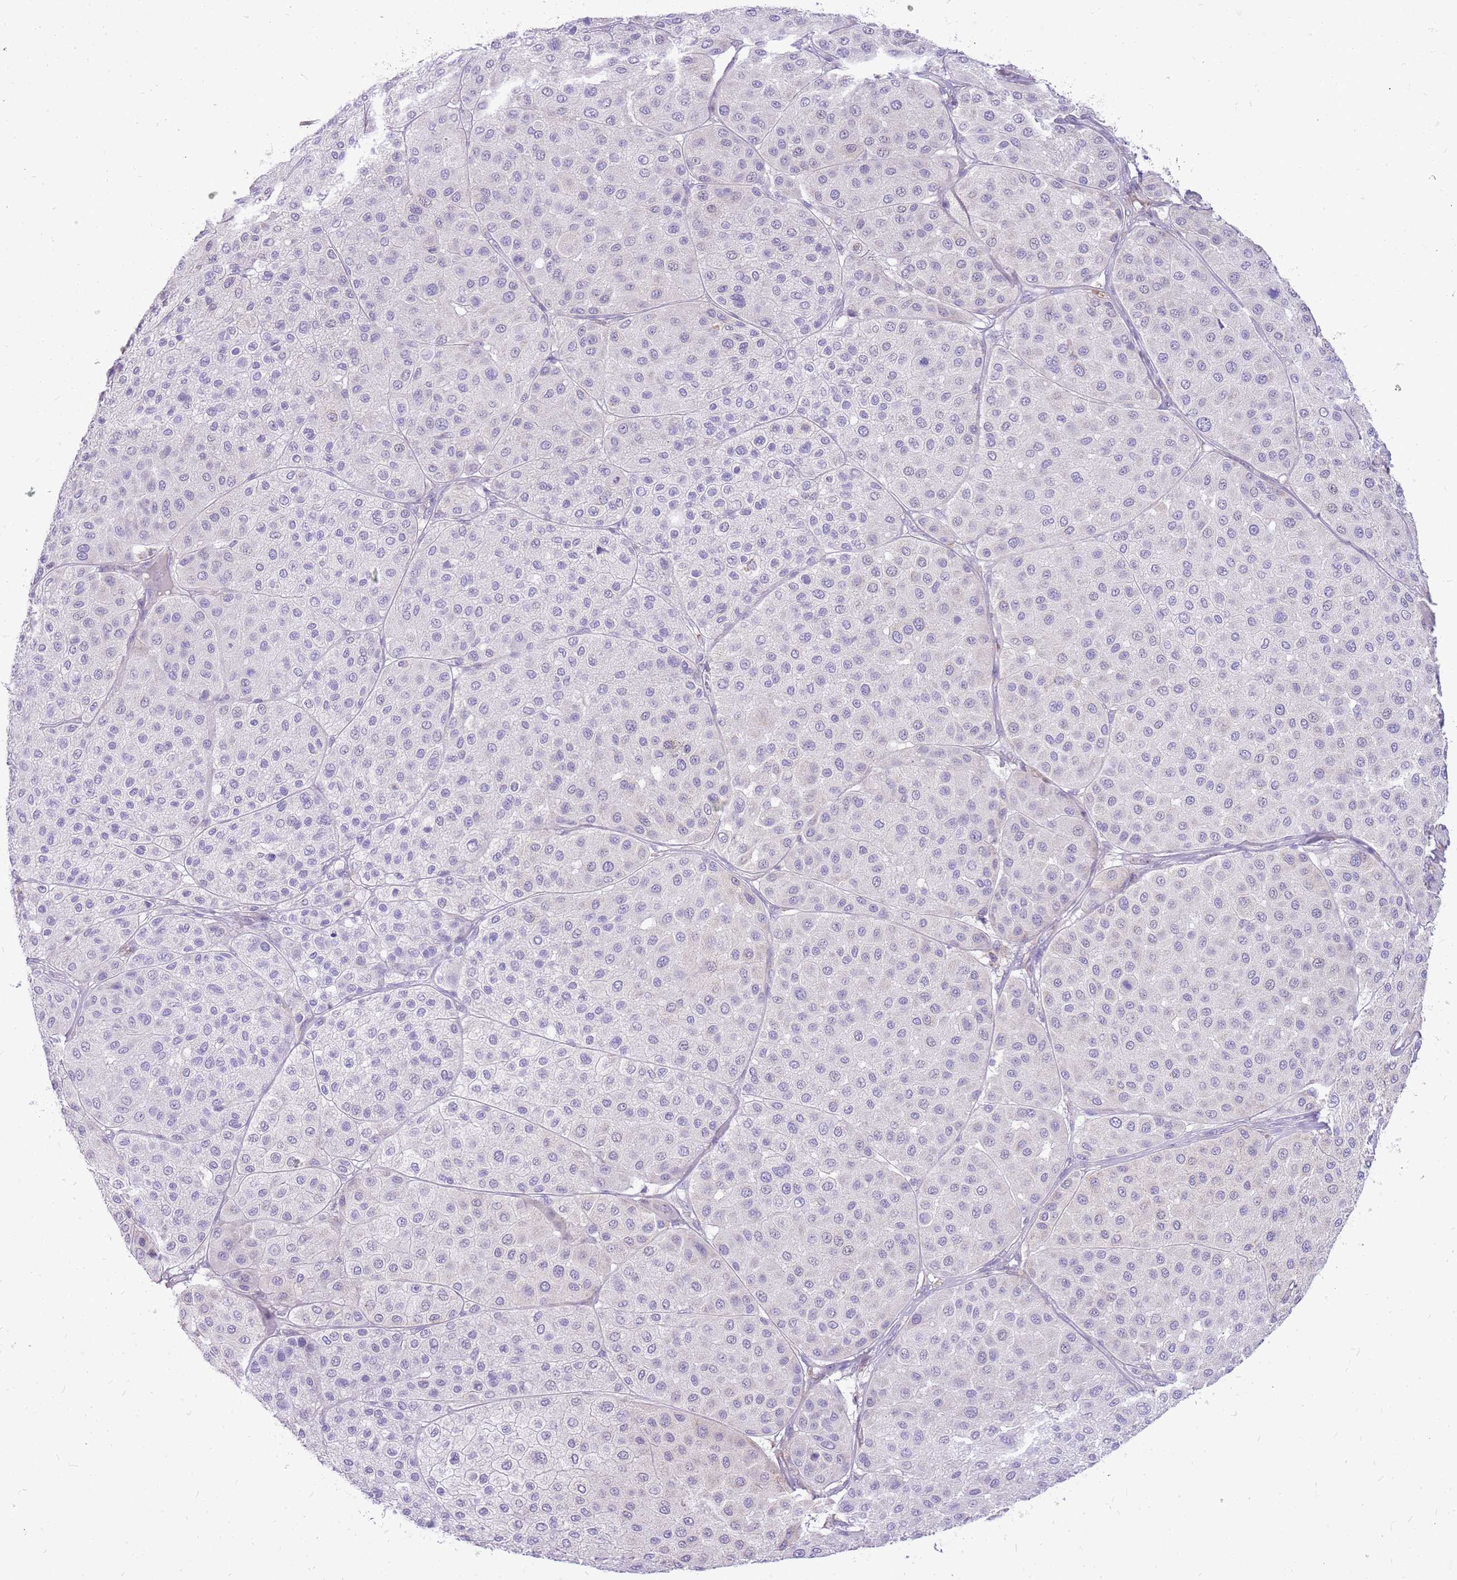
{"staining": {"intensity": "negative", "quantity": "none", "location": "none"}, "tissue": "melanoma", "cell_type": "Tumor cells", "image_type": "cancer", "snomed": [{"axis": "morphology", "description": "Malignant melanoma, Metastatic site"}, {"axis": "topography", "description": "Smooth muscle"}], "caption": "High magnification brightfield microscopy of melanoma stained with DAB (brown) and counterstained with hematoxylin (blue): tumor cells show no significant staining. (Brightfield microscopy of DAB (3,3'-diaminobenzidine) immunohistochemistry at high magnification).", "gene": "PCNX1", "patient": {"sex": "male", "age": 41}}